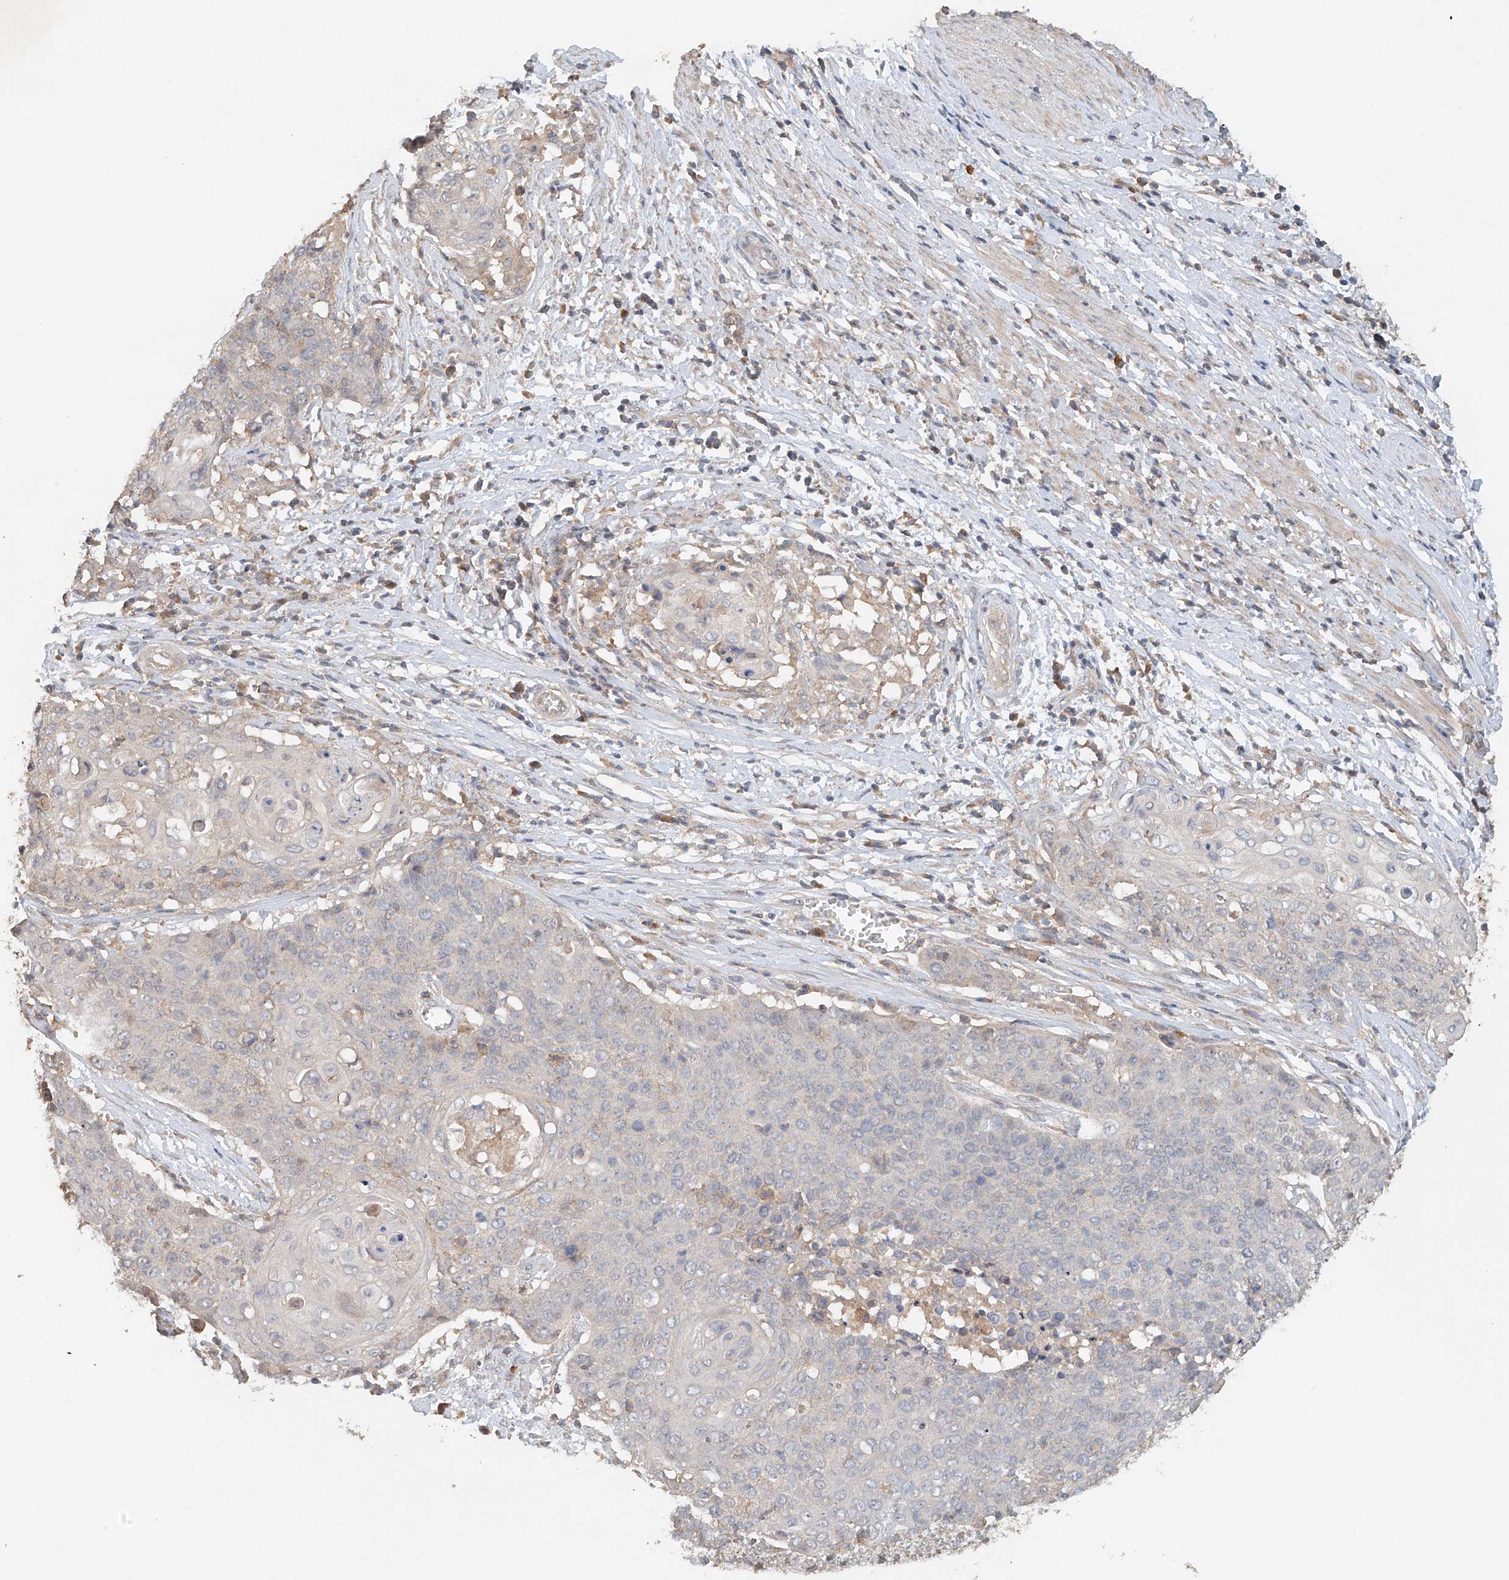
{"staining": {"intensity": "negative", "quantity": "none", "location": "none"}, "tissue": "cervical cancer", "cell_type": "Tumor cells", "image_type": "cancer", "snomed": [{"axis": "morphology", "description": "Squamous cell carcinoma, NOS"}, {"axis": "topography", "description": "Cervix"}], "caption": "A micrograph of human squamous cell carcinoma (cervical) is negative for staining in tumor cells. (Stains: DAB (3,3'-diaminobenzidine) immunohistochemistry (IHC) with hematoxylin counter stain, Microscopy: brightfield microscopy at high magnification).", "gene": "GNB1L", "patient": {"sex": "female", "age": 39}}